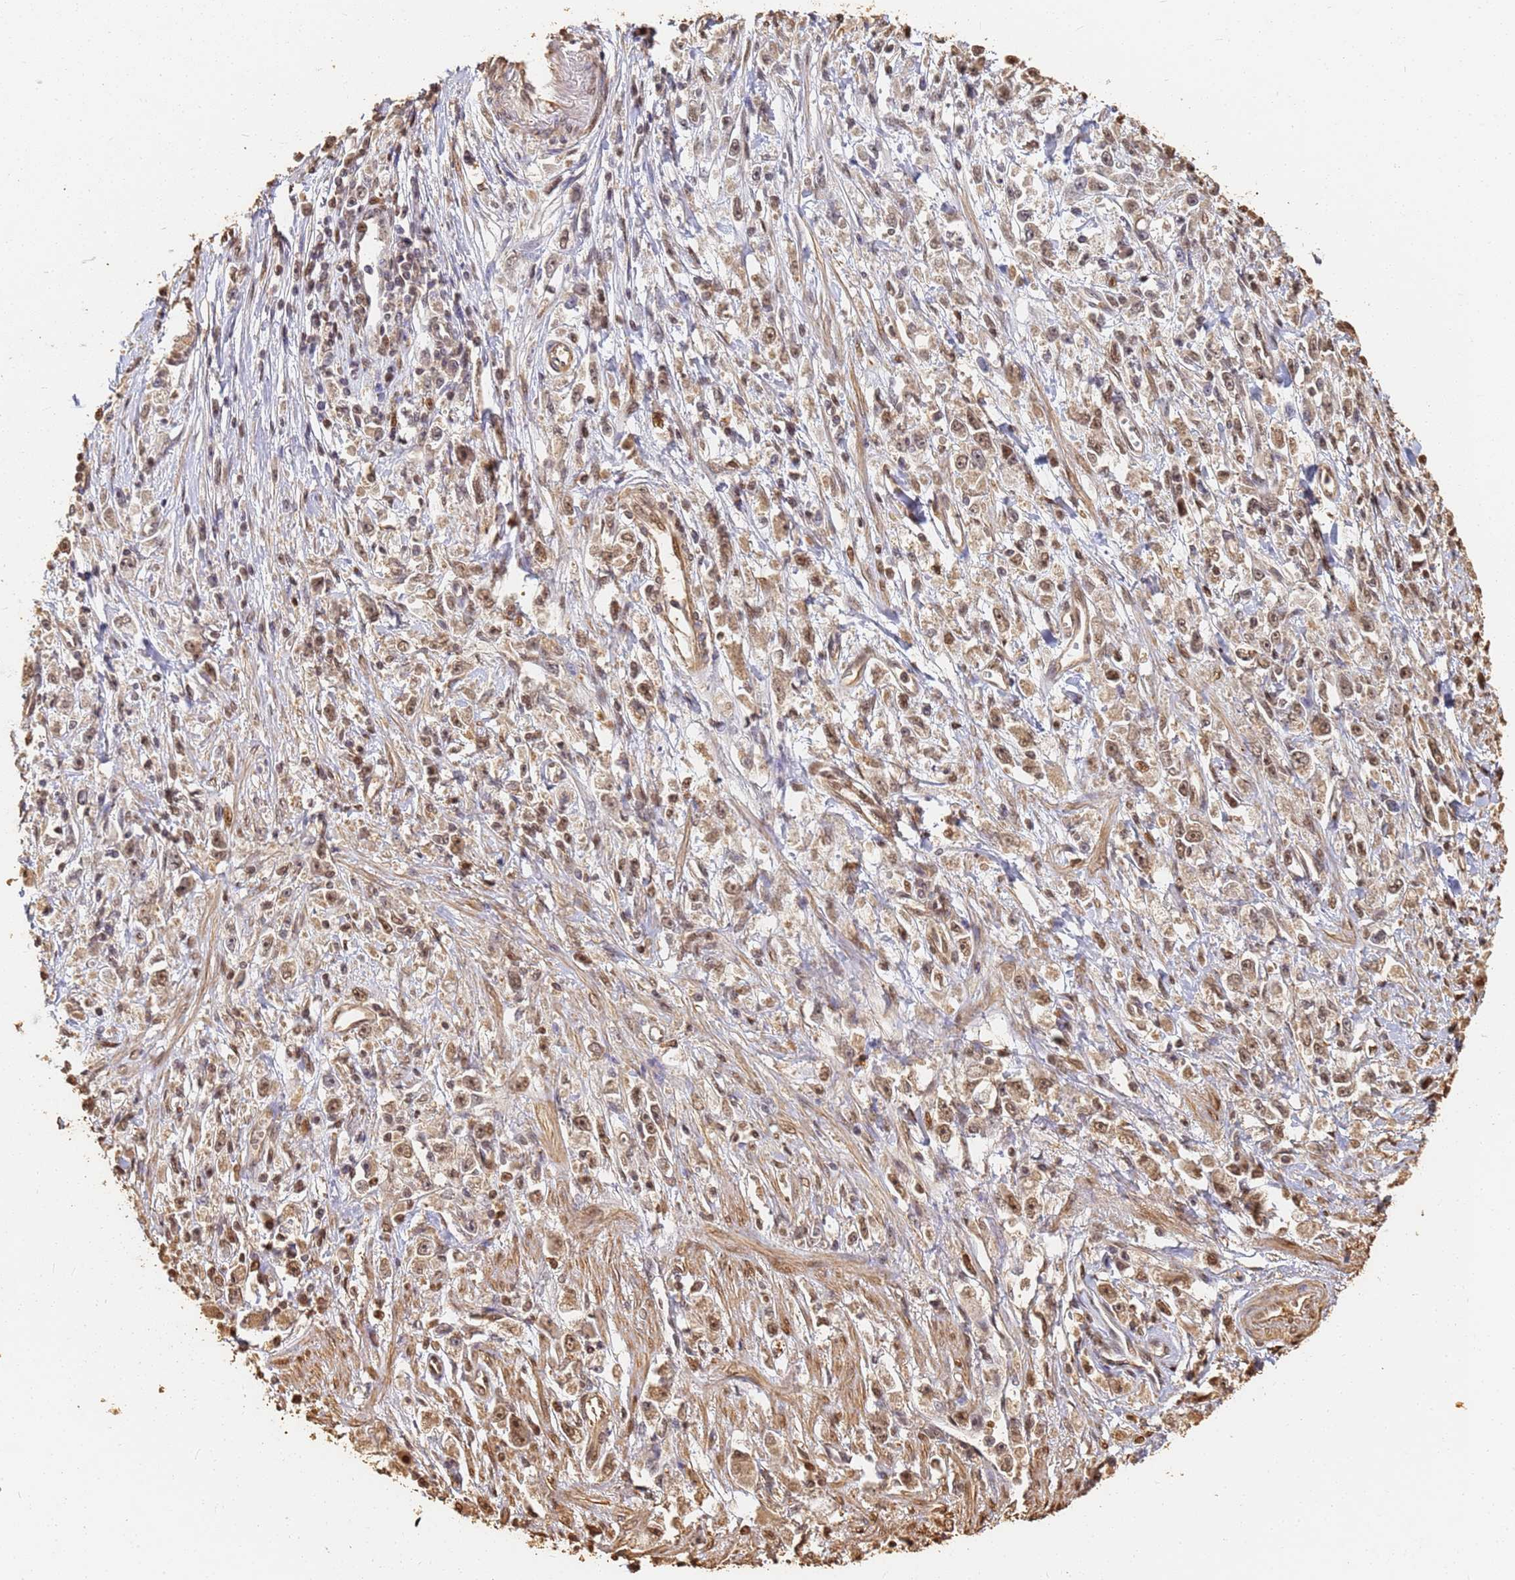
{"staining": {"intensity": "moderate", "quantity": ">75%", "location": "nuclear"}, "tissue": "stomach cancer", "cell_type": "Tumor cells", "image_type": "cancer", "snomed": [{"axis": "morphology", "description": "Adenocarcinoma, NOS"}, {"axis": "topography", "description": "Stomach"}], "caption": "Moderate nuclear expression for a protein is identified in about >75% of tumor cells of adenocarcinoma (stomach) using IHC.", "gene": "JAK2", "patient": {"sex": "female", "age": 59}}